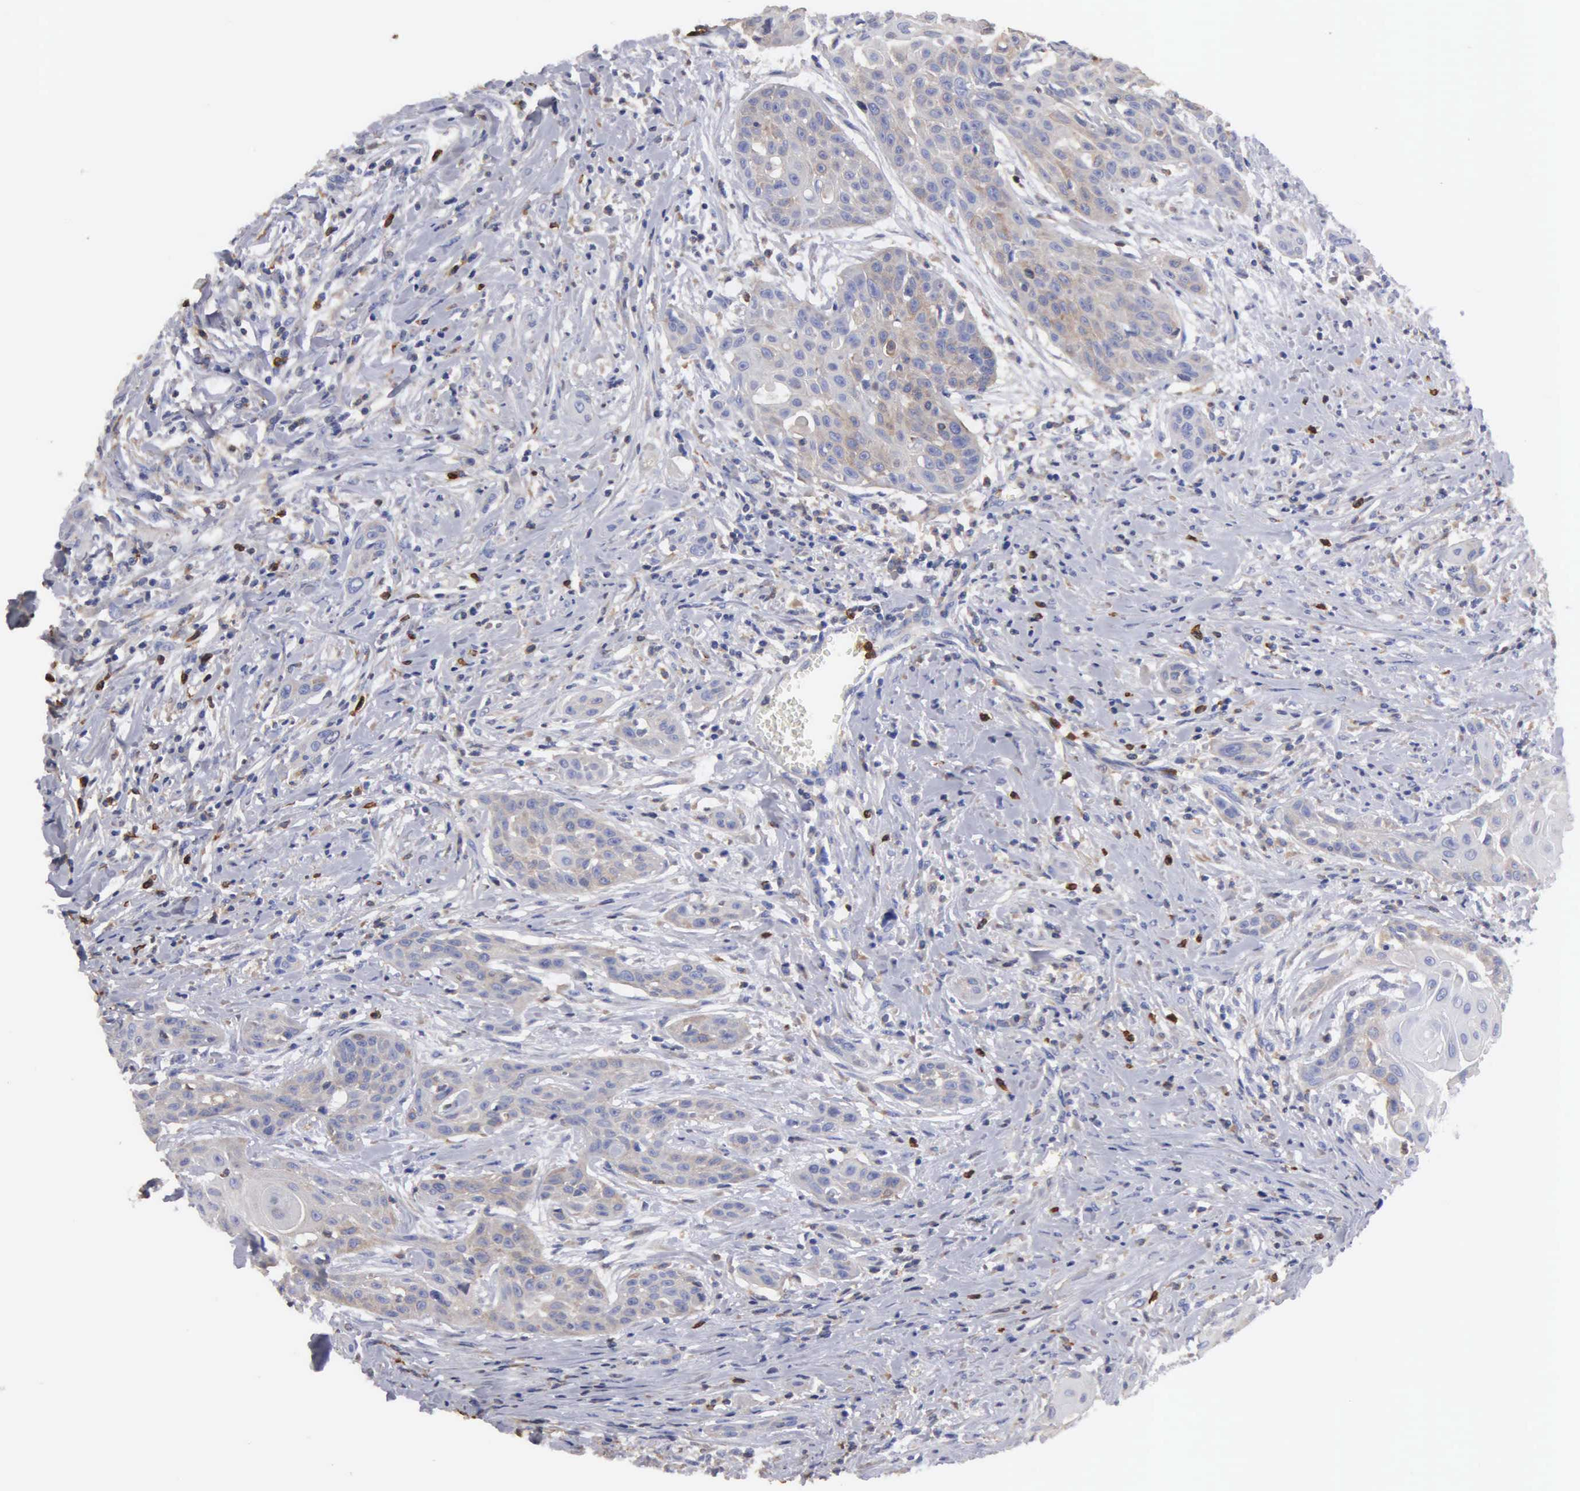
{"staining": {"intensity": "weak", "quantity": "<25%", "location": "cytoplasmic/membranous"}, "tissue": "head and neck cancer", "cell_type": "Tumor cells", "image_type": "cancer", "snomed": [{"axis": "morphology", "description": "Squamous cell carcinoma, NOS"}, {"axis": "morphology", "description": "Squamous cell carcinoma, metastatic, NOS"}, {"axis": "topography", "description": "Lymph node"}, {"axis": "topography", "description": "Salivary gland"}, {"axis": "topography", "description": "Head-Neck"}], "caption": "A high-resolution micrograph shows immunohistochemistry staining of head and neck cancer, which reveals no significant expression in tumor cells.", "gene": "G6PD", "patient": {"sex": "female", "age": 74}}